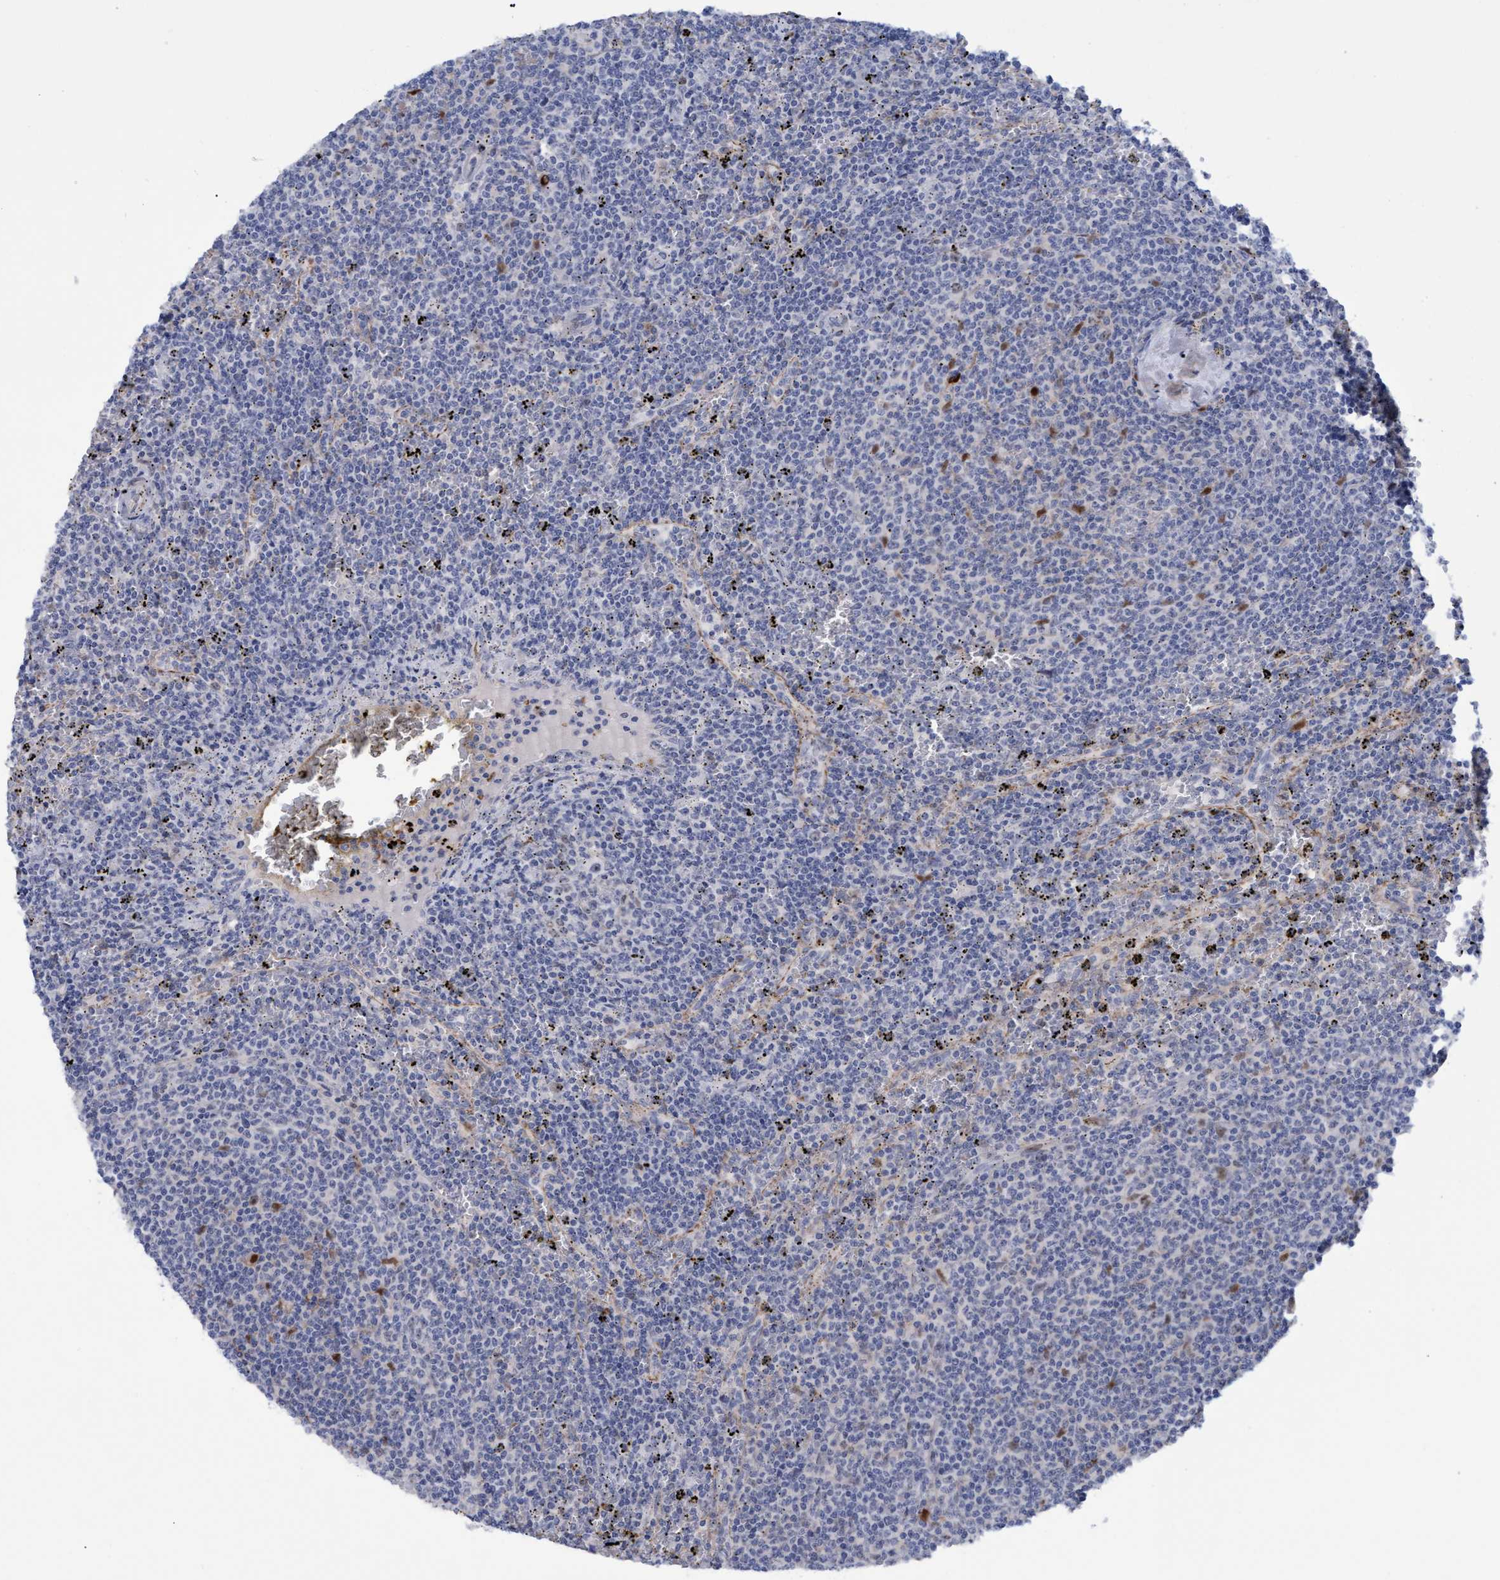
{"staining": {"intensity": "negative", "quantity": "none", "location": "none"}, "tissue": "lymphoma", "cell_type": "Tumor cells", "image_type": "cancer", "snomed": [{"axis": "morphology", "description": "Malignant lymphoma, non-Hodgkin's type, Low grade"}, {"axis": "topography", "description": "Spleen"}], "caption": "Tumor cells are negative for protein expression in human lymphoma.", "gene": "PINX1", "patient": {"sex": "female", "age": 50}}